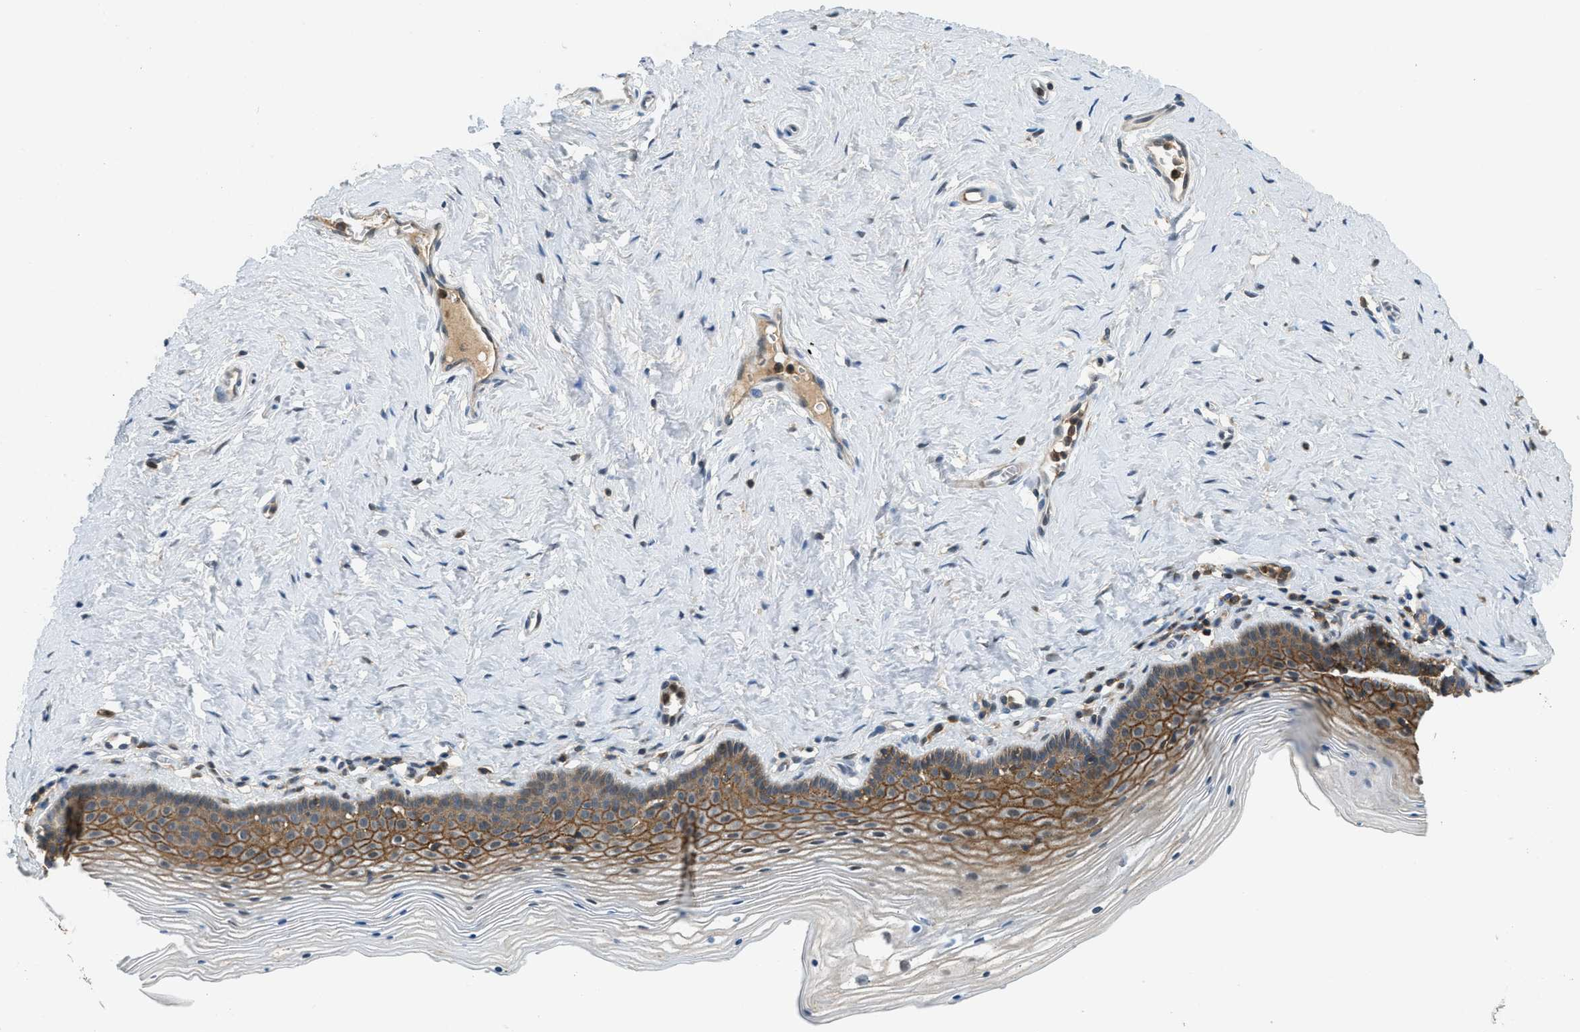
{"staining": {"intensity": "moderate", "quantity": ">75%", "location": "cytoplasmic/membranous"}, "tissue": "vagina", "cell_type": "Squamous epithelial cells", "image_type": "normal", "snomed": [{"axis": "morphology", "description": "Normal tissue, NOS"}, {"axis": "topography", "description": "Vagina"}], "caption": "This micrograph demonstrates benign vagina stained with immunohistochemistry (IHC) to label a protein in brown. The cytoplasmic/membranous of squamous epithelial cells show moderate positivity for the protein. Nuclei are counter-stained blue.", "gene": "GMPPB", "patient": {"sex": "female", "age": 32}}